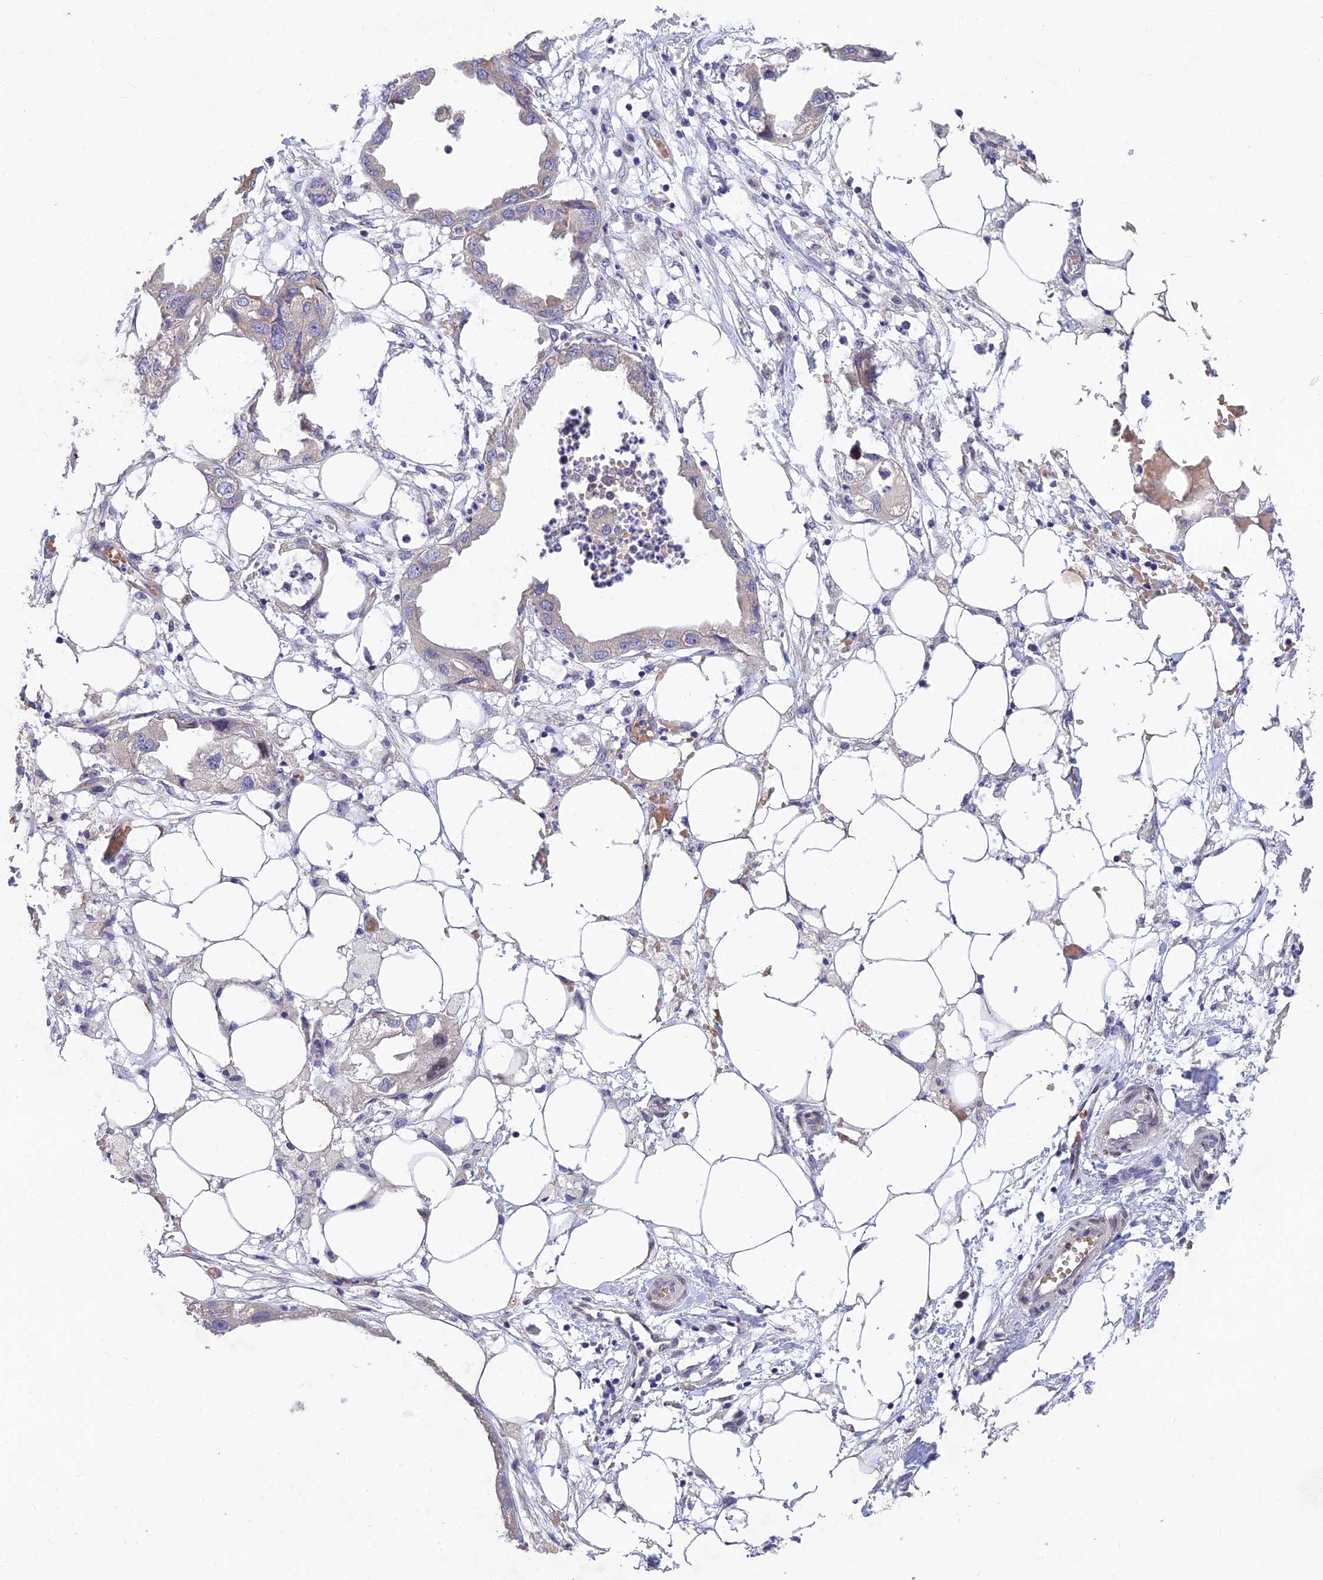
{"staining": {"intensity": "negative", "quantity": "none", "location": "none"}, "tissue": "endometrial cancer", "cell_type": "Tumor cells", "image_type": "cancer", "snomed": [{"axis": "morphology", "description": "Adenocarcinoma, NOS"}, {"axis": "morphology", "description": "Adenocarcinoma, metastatic, NOS"}, {"axis": "topography", "description": "Adipose tissue"}, {"axis": "topography", "description": "Endometrium"}], "caption": "DAB immunohistochemical staining of endometrial cancer (adenocarcinoma) demonstrates no significant positivity in tumor cells.", "gene": "MGAT2", "patient": {"sex": "female", "age": 67}}